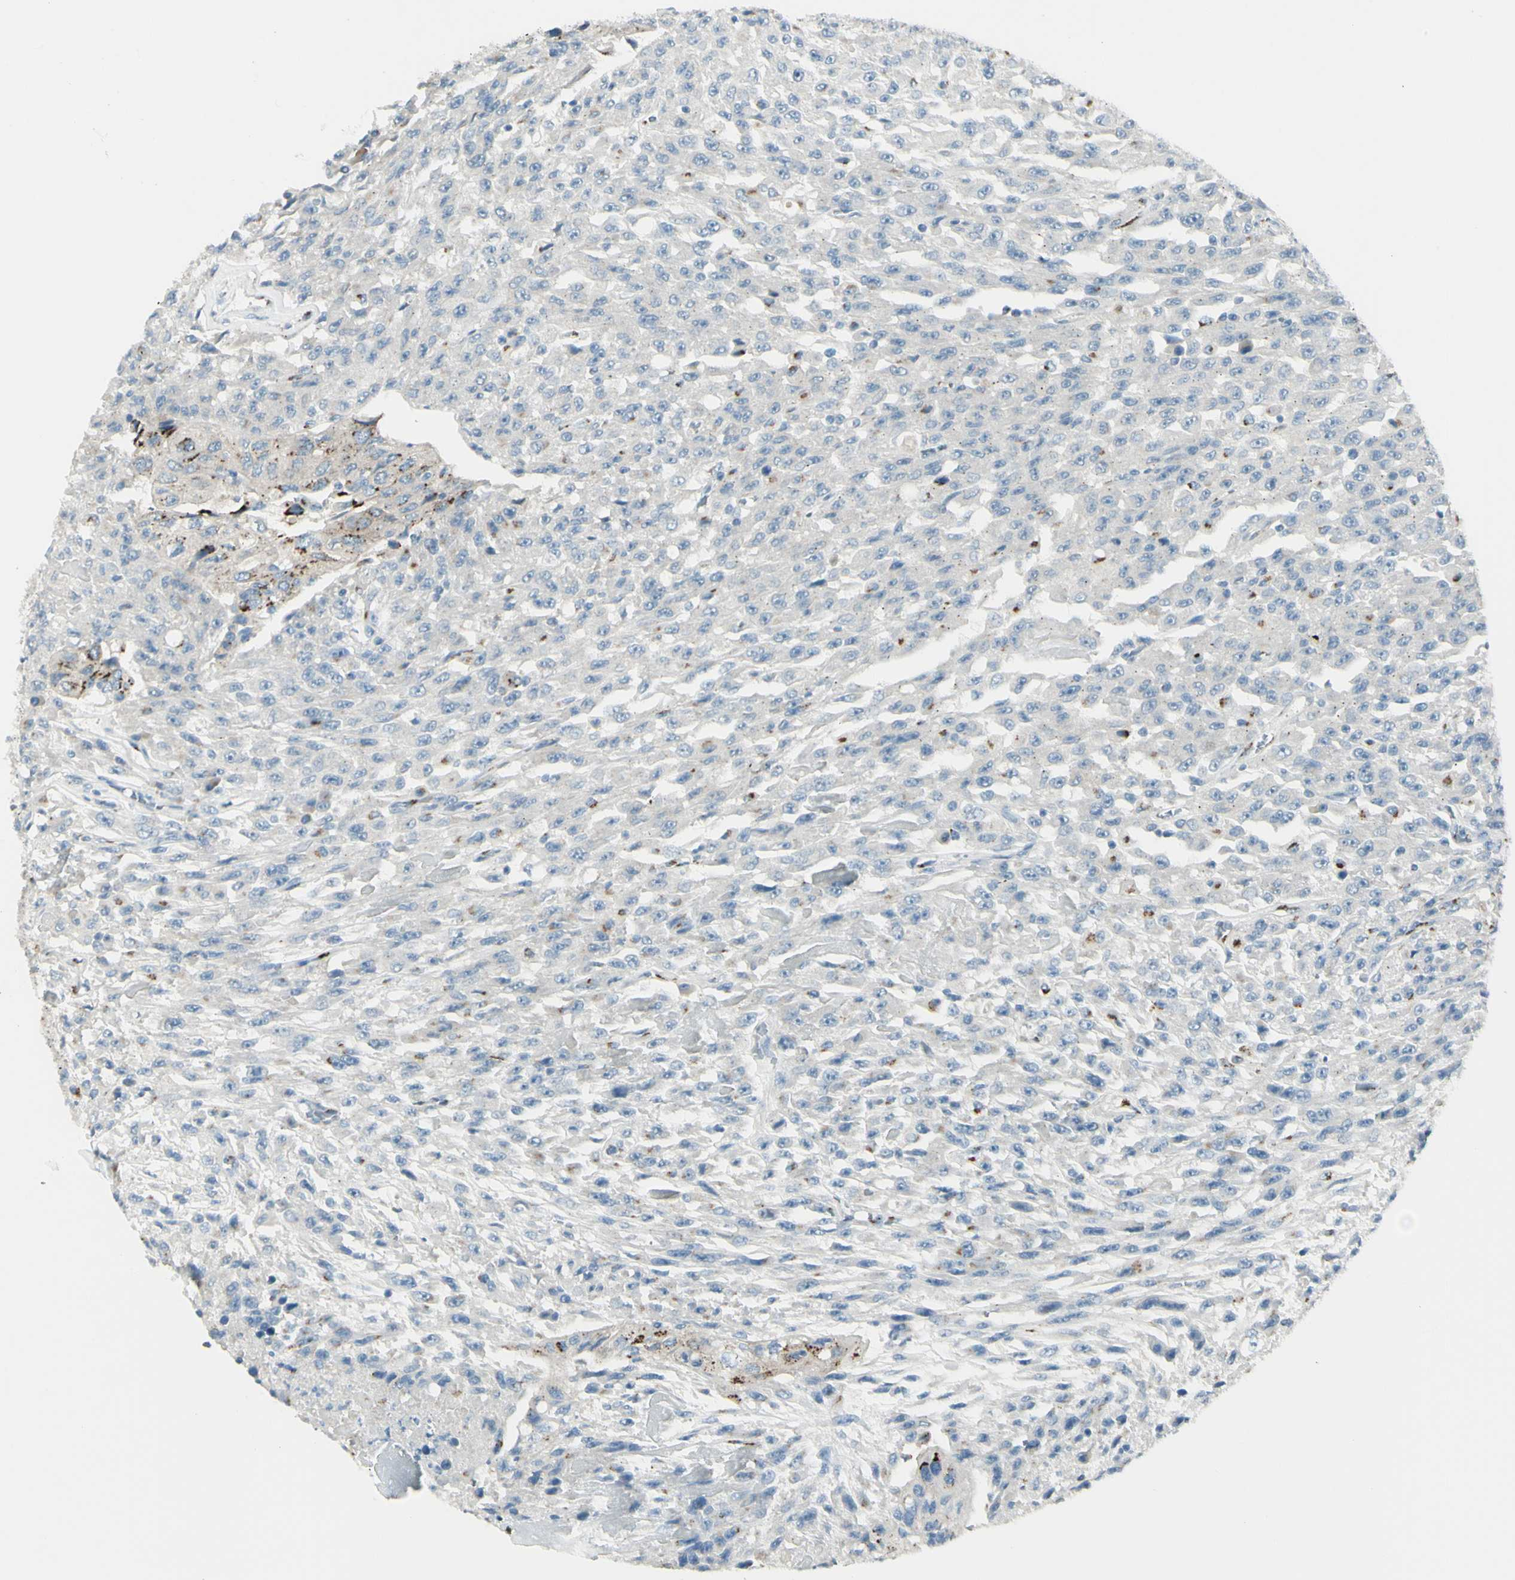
{"staining": {"intensity": "weak", "quantity": "<25%", "location": "cytoplasmic/membranous"}, "tissue": "urothelial cancer", "cell_type": "Tumor cells", "image_type": "cancer", "snomed": [{"axis": "morphology", "description": "Urothelial carcinoma, High grade"}, {"axis": "topography", "description": "Urinary bladder"}], "caption": "IHC of high-grade urothelial carcinoma demonstrates no positivity in tumor cells. Brightfield microscopy of IHC stained with DAB (brown) and hematoxylin (blue), captured at high magnification.", "gene": "B4GALT1", "patient": {"sex": "male", "age": 66}}